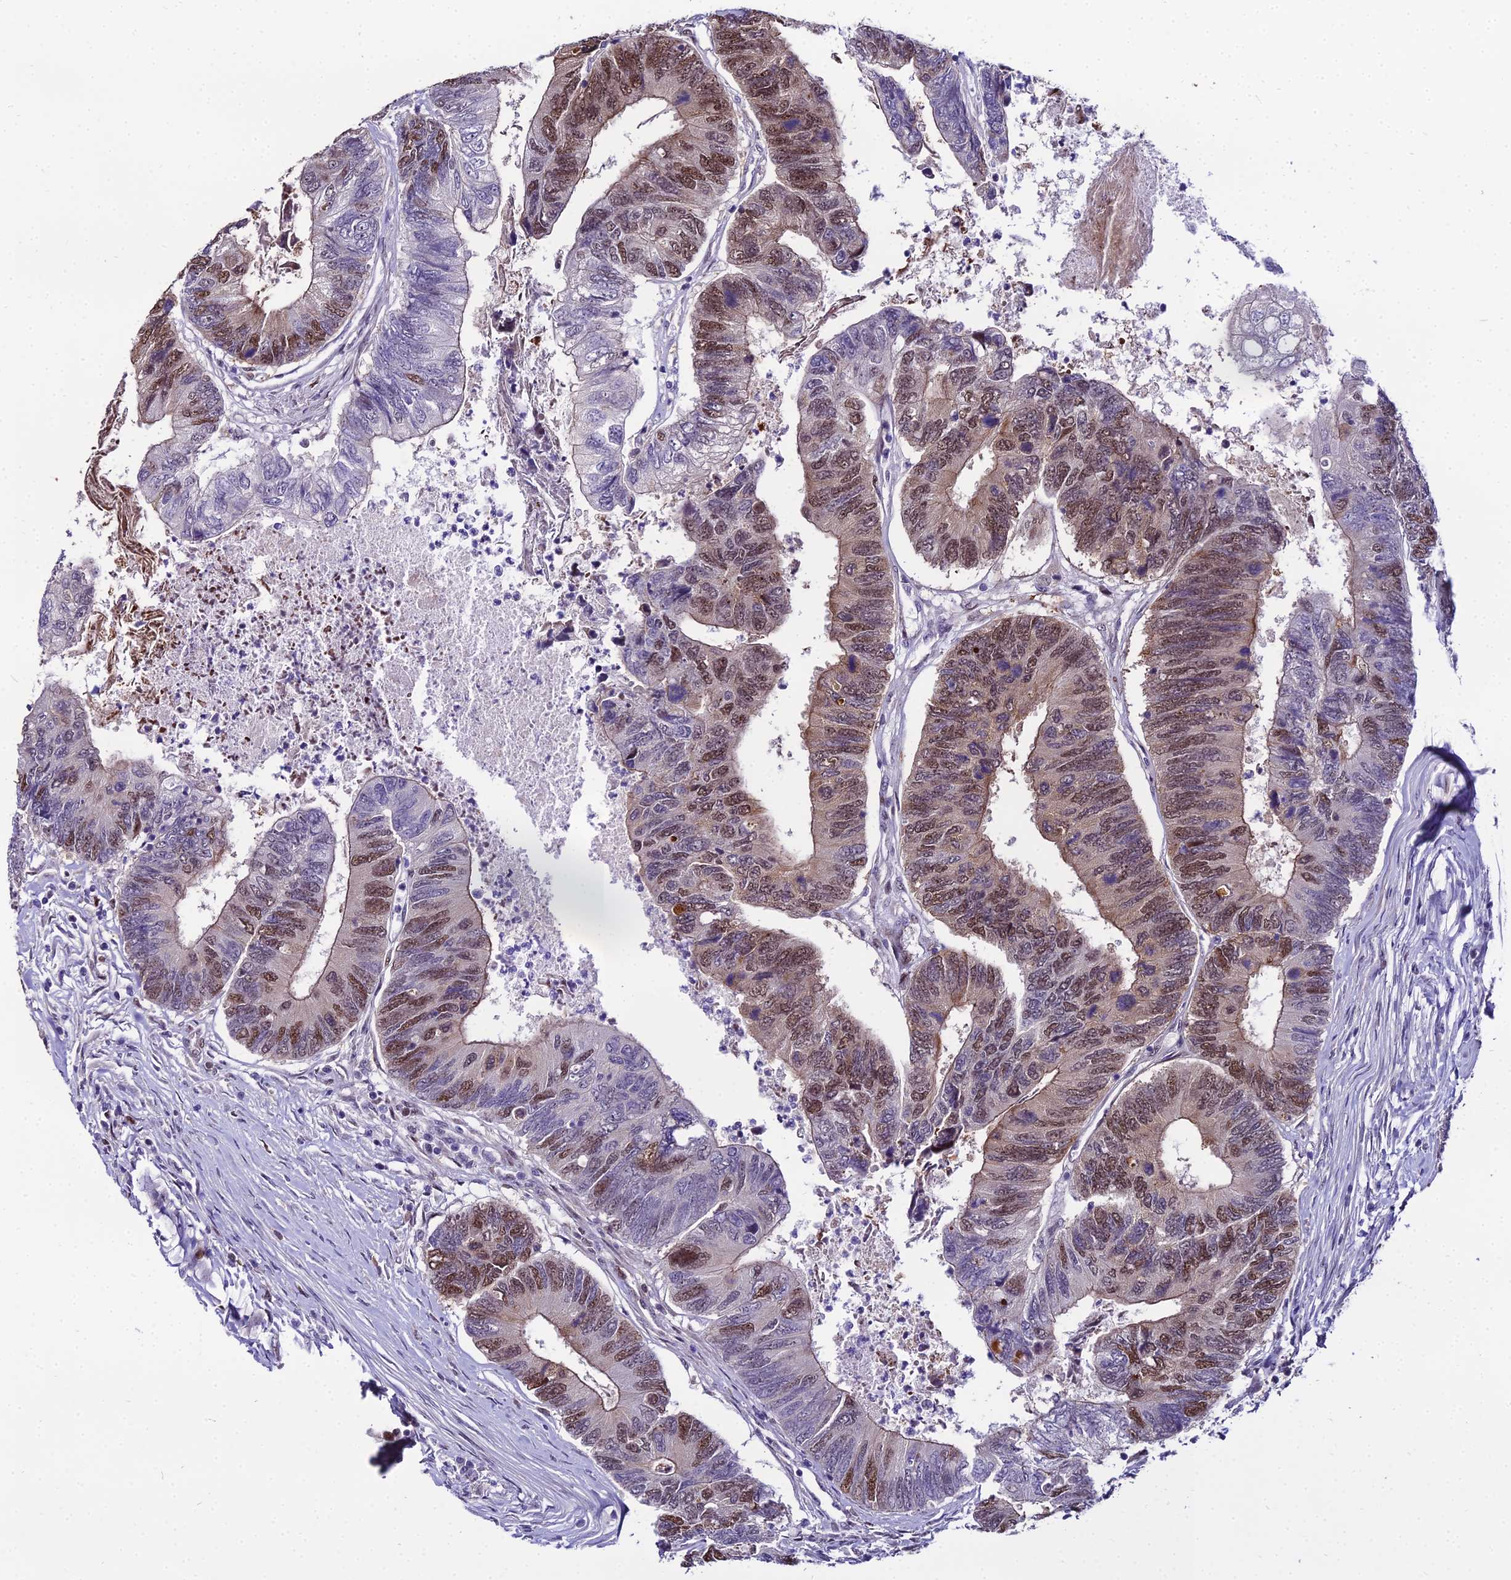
{"staining": {"intensity": "moderate", "quantity": "25%-75%", "location": "cytoplasmic/membranous,nuclear"}, "tissue": "colorectal cancer", "cell_type": "Tumor cells", "image_type": "cancer", "snomed": [{"axis": "morphology", "description": "Adenocarcinoma, NOS"}, {"axis": "topography", "description": "Colon"}], "caption": "Adenocarcinoma (colorectal) stained for a protein shows moderate cytoplasmic/membranous and nuclear positivity in tumor cells. The protein is shown in brown color, while the nuclei are stained blue.", "gene": "TRIML2", "patient": {"sex": "female", "age": 67}}